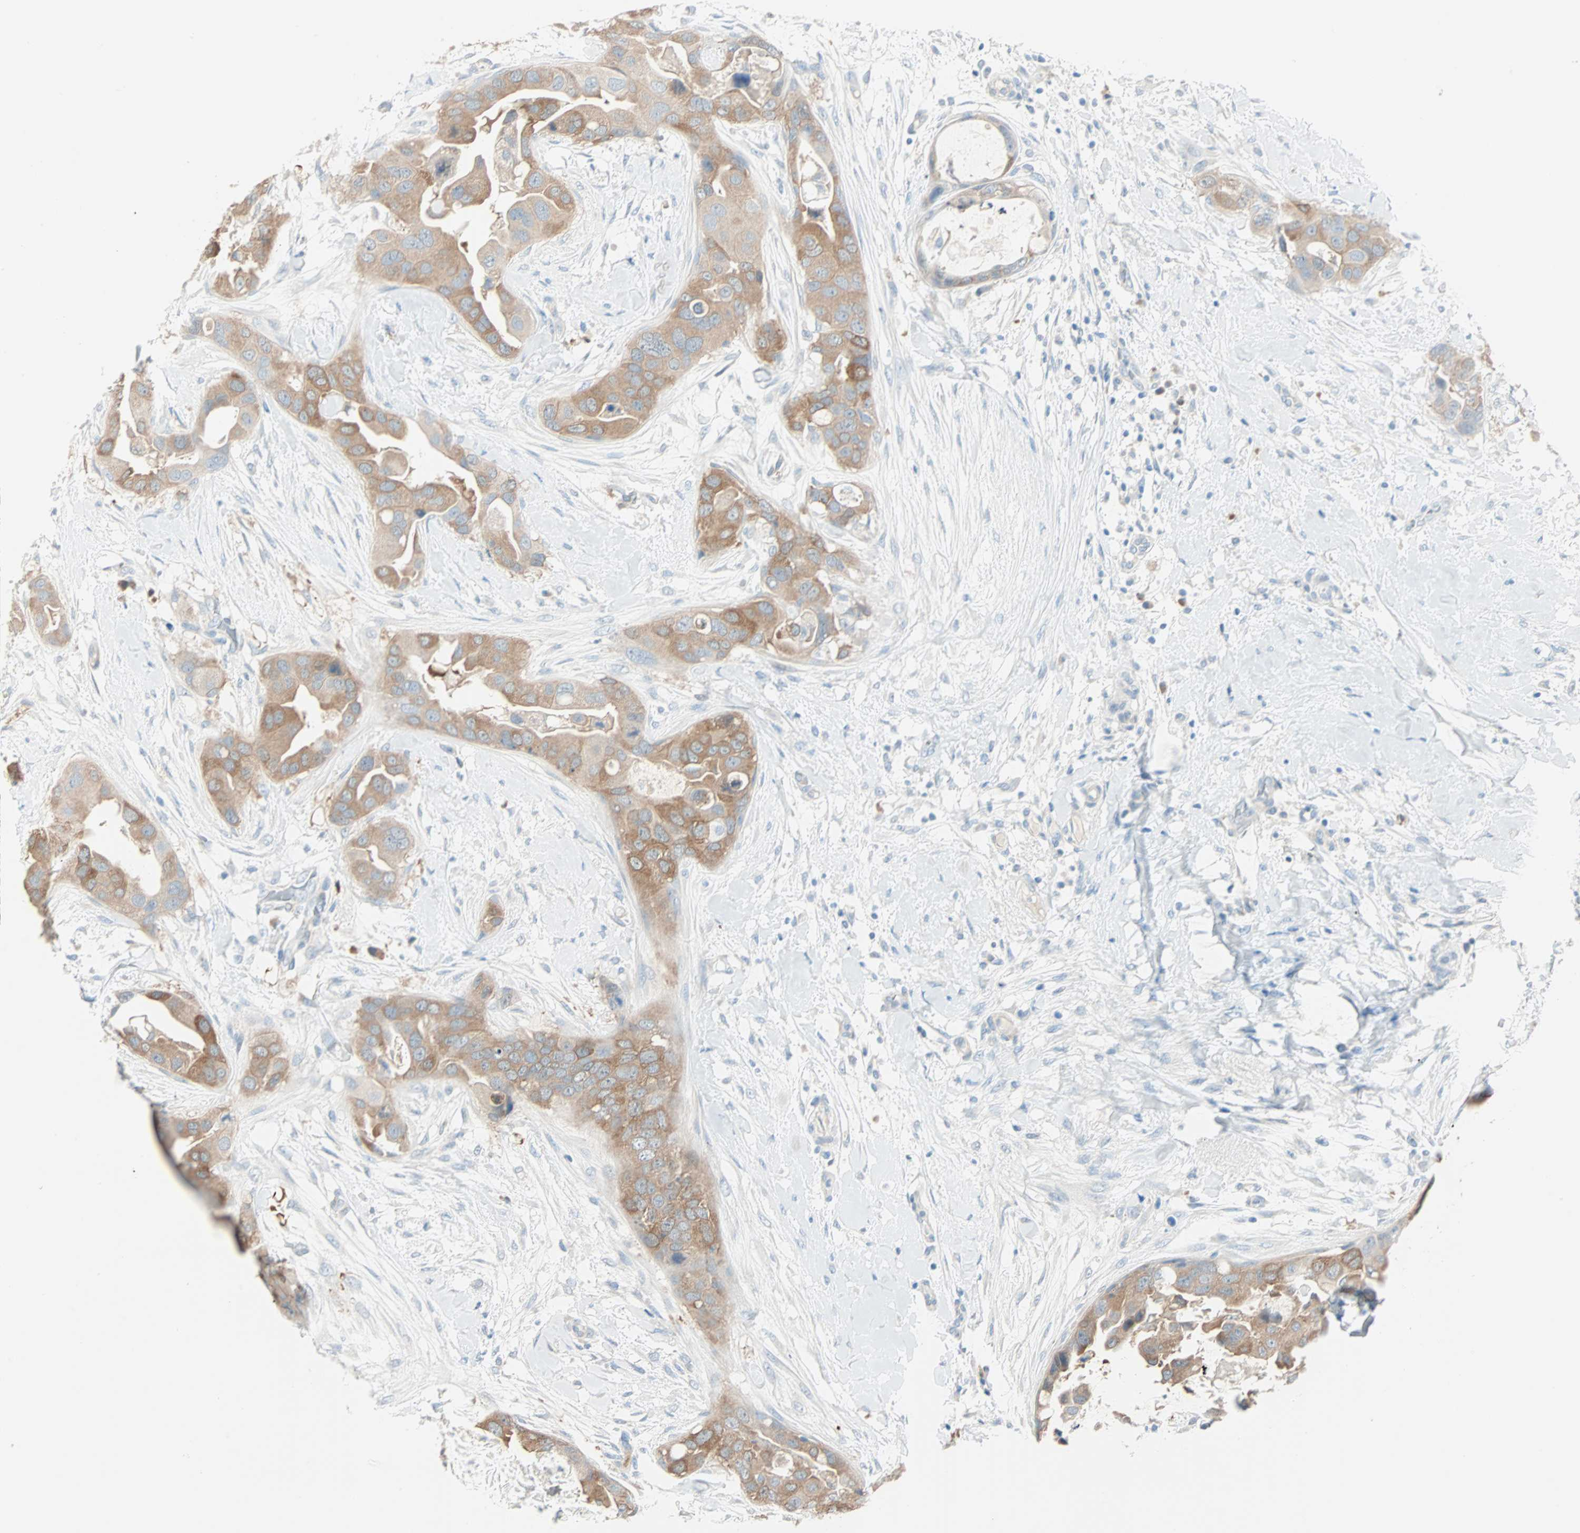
{"staining": {"intensity": "moderate", "quantity": ">75%", "location": "cytoplasmic/membranous"}, "tissue": "breast cancer", "cell_type": "Tumor cells", "image_type": "cancer", "snomed": [{"axis": "morphology", "description": "Duct carcinoma"}, {"axis": "topography", "description": "Breast"}], "caption": "Human intraductal carcinoma (breast) stained with a brown dye reveals moderate cytoplasmic/membranous positive expression in about >75% of tumor cells.", "gene": "ATF6", "patient": {"sex": "female", "age": 40}}